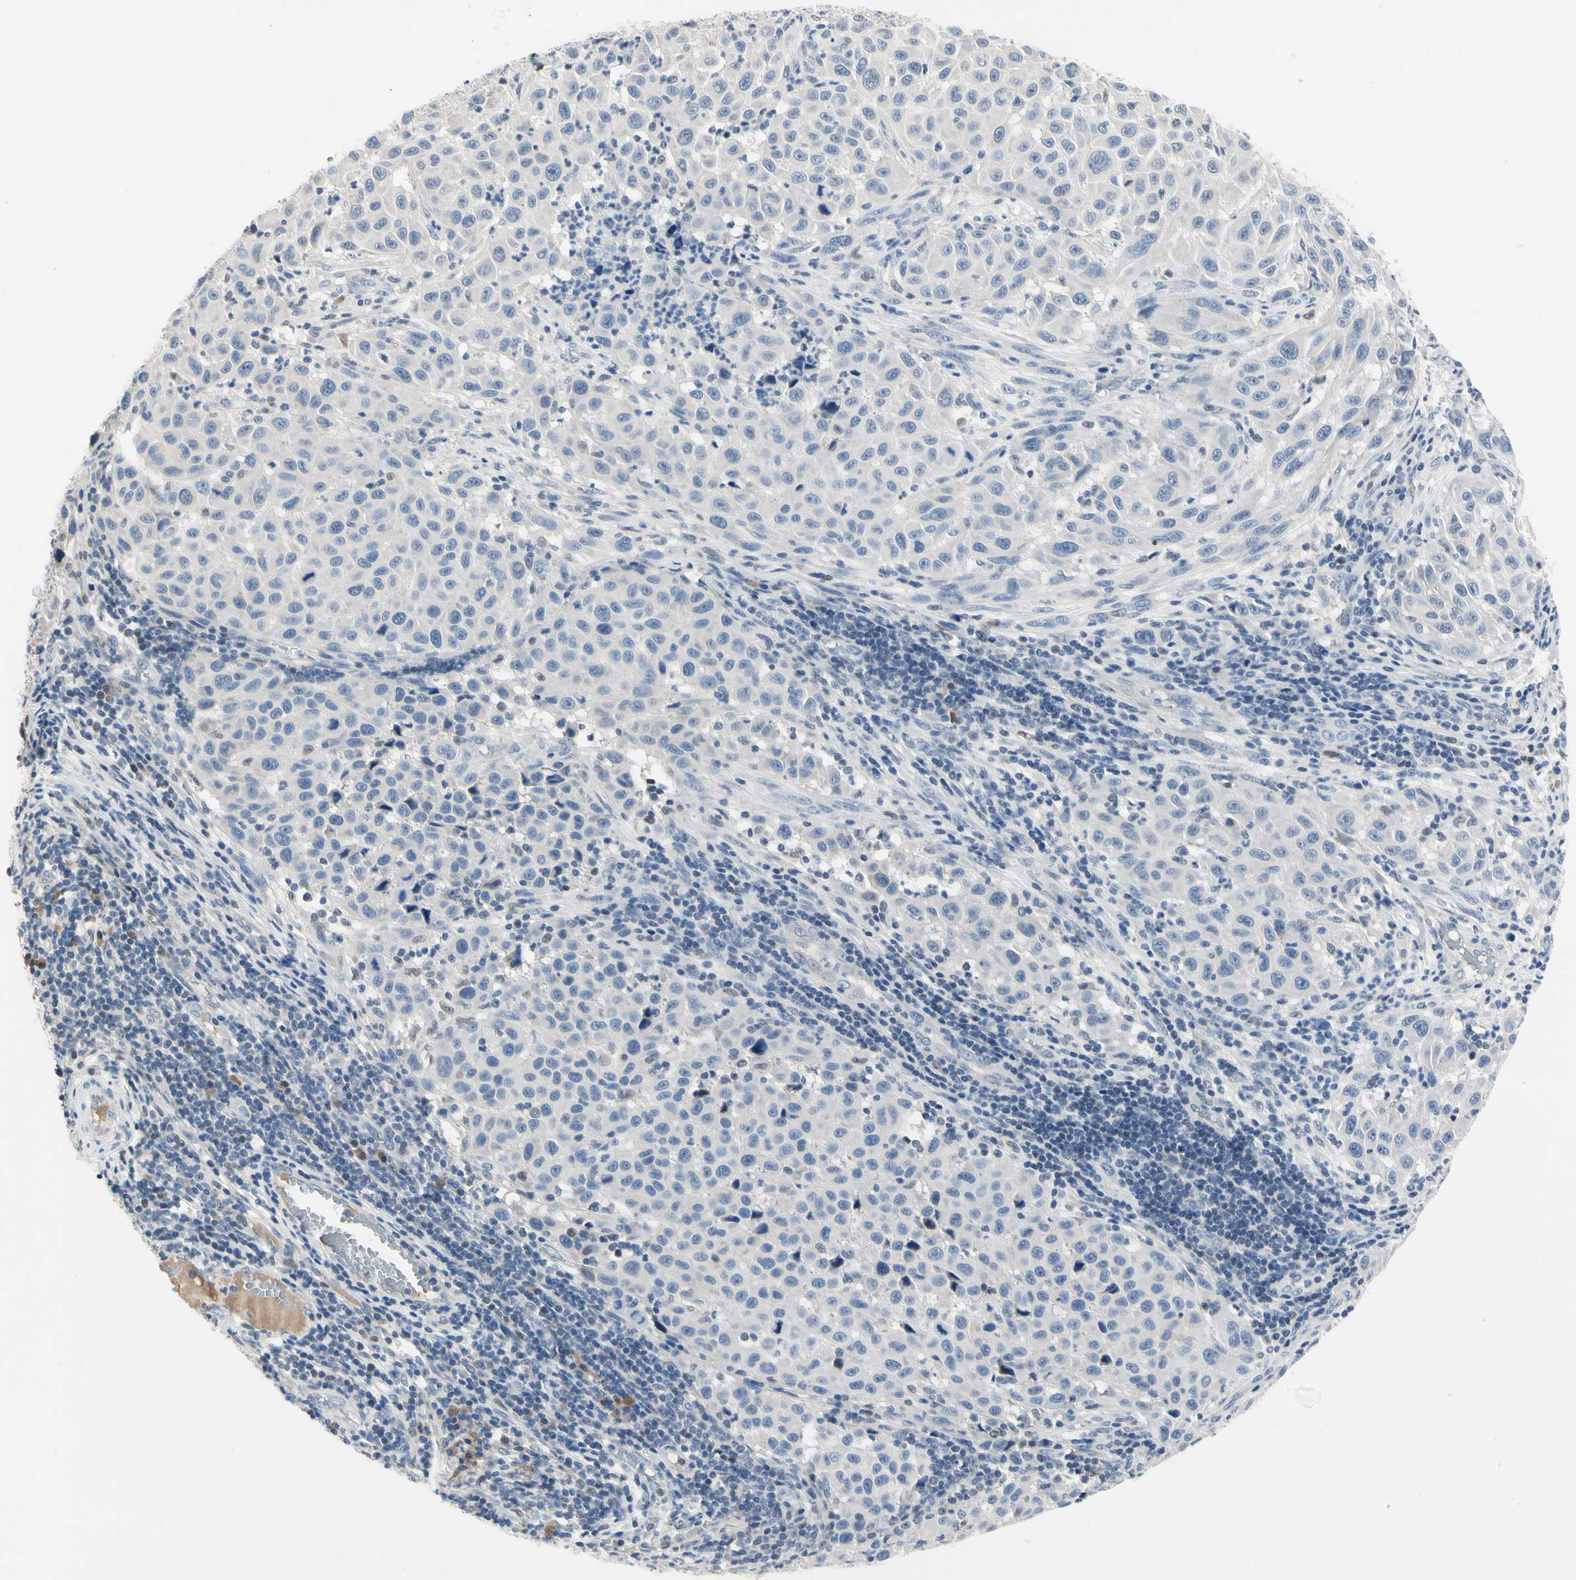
{"staining": {"intensity": "negative", "quantity": "none", "location": "none"}, "tissue": "melanoma", "cell_type": "Tumor cells", "image_type": "cancer", "snomed": [{"axis": "morphology", "description": "Malignant melanoma, Metastatic site"}, {"axis": "topography", "description": "Lymph node"}], "caption": "This is a photomicrograph of immunohistochemistry (IHC) staining of melanoma, which shows no staining in tumor cells. (Brightfield microscopy of DAB (3,3'-diaminobenzidine) IHC at high magnification).", "gene": "ECRG4", "patient": {"sex": "male", "age": 61}}